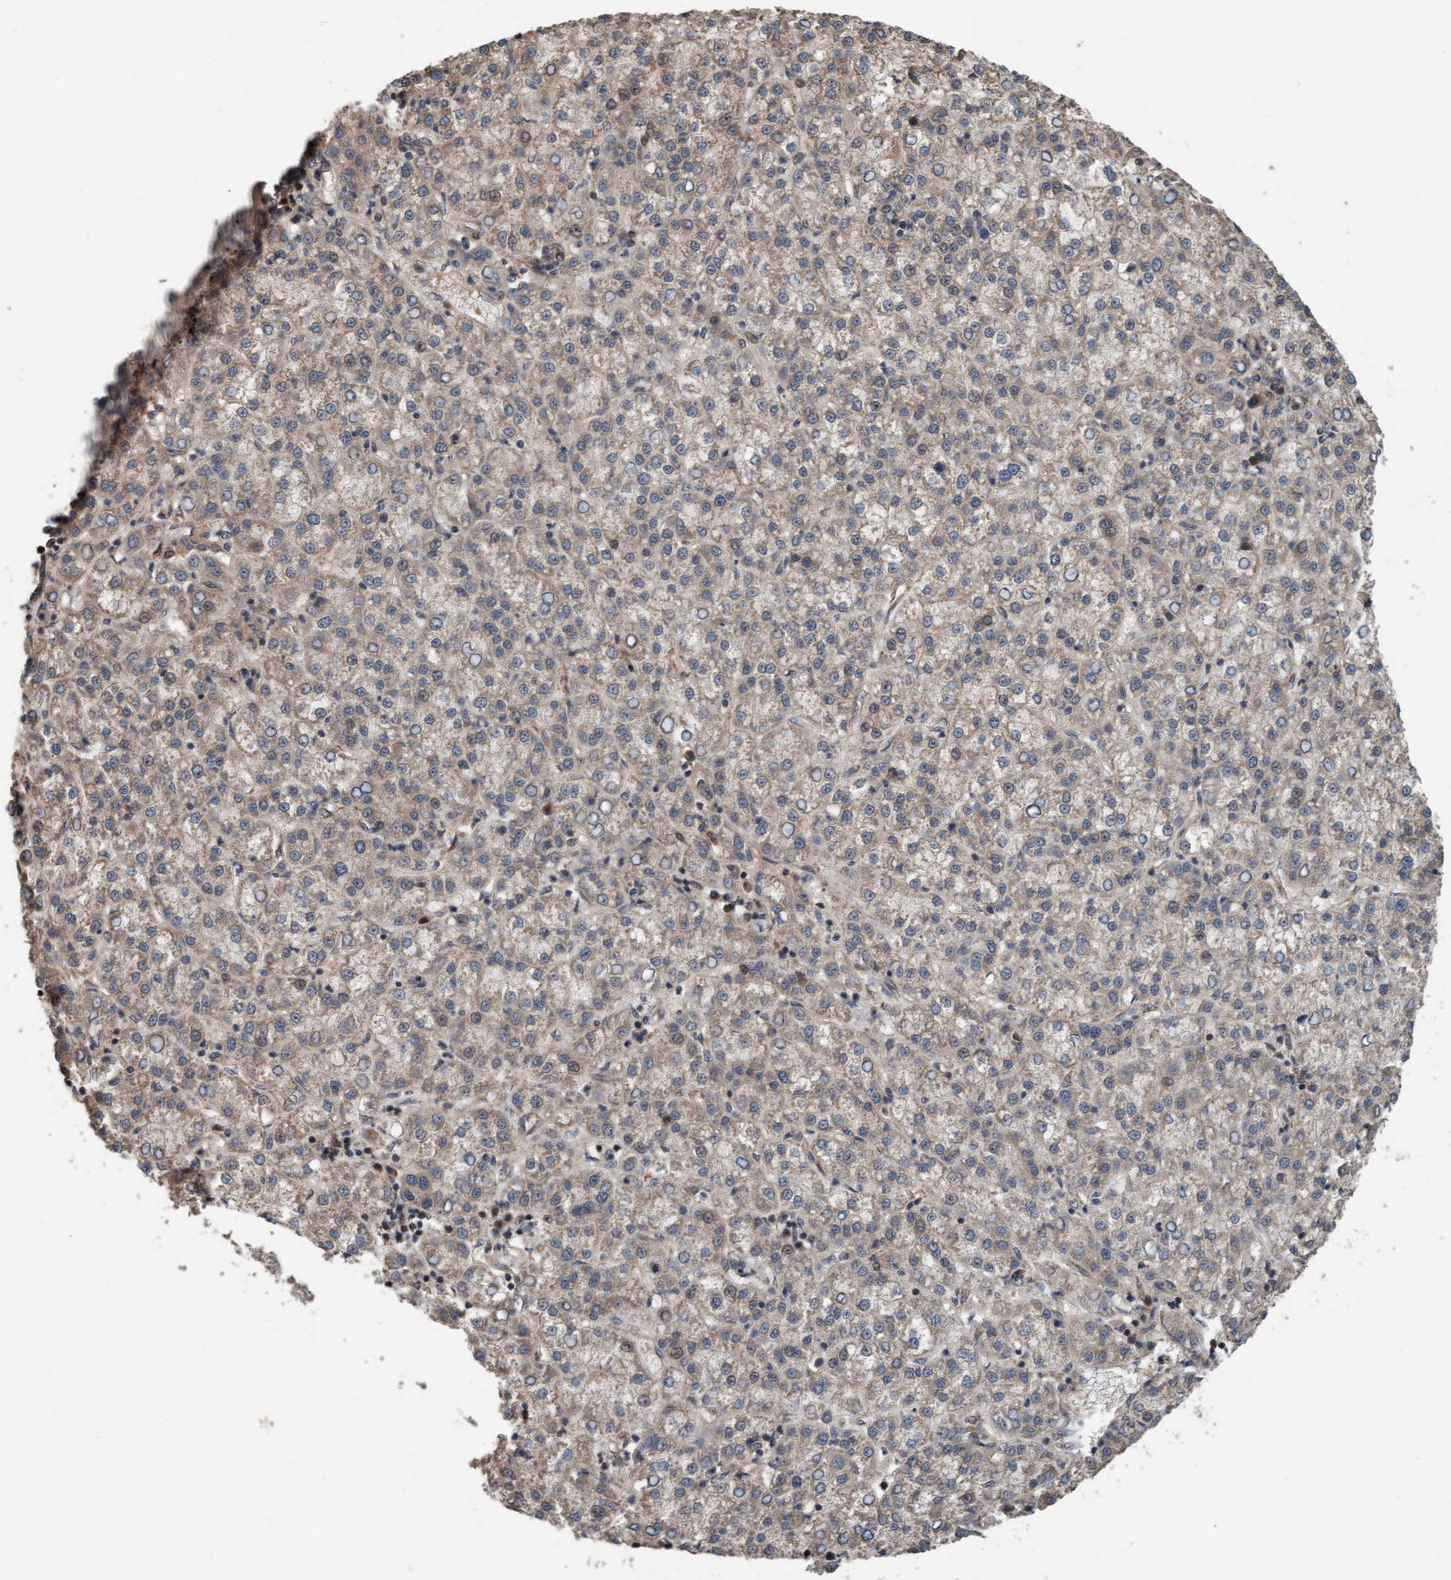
{"staining": {"intensity": "weak", "quantity": "25%-75%", "location": "cytoplasmic/membranous"}, "tissue": "liver cancer", "cell_type": "Tumor cells", "image_type": "cancer", "snomed": [{"axis": "morphology", "description": "Carcinoma, Hepatocellular, NOS"}, {"axis": "topography", "description": "Liver"}], "caption": "Immunohistochemistry staining of liver cancer, which shows low levels of weak cytoplasmic/membranous staining in approximately 25%-75% of tumor cells indicating weak cytoplasmic/membranous protein expression. The staining was performed using DAB (brown) for protein detection and nuclei were counterstained in hematoxylin (blue).", "gene": "MLXIP", "patient": {"sex": "female", "age": 58}}